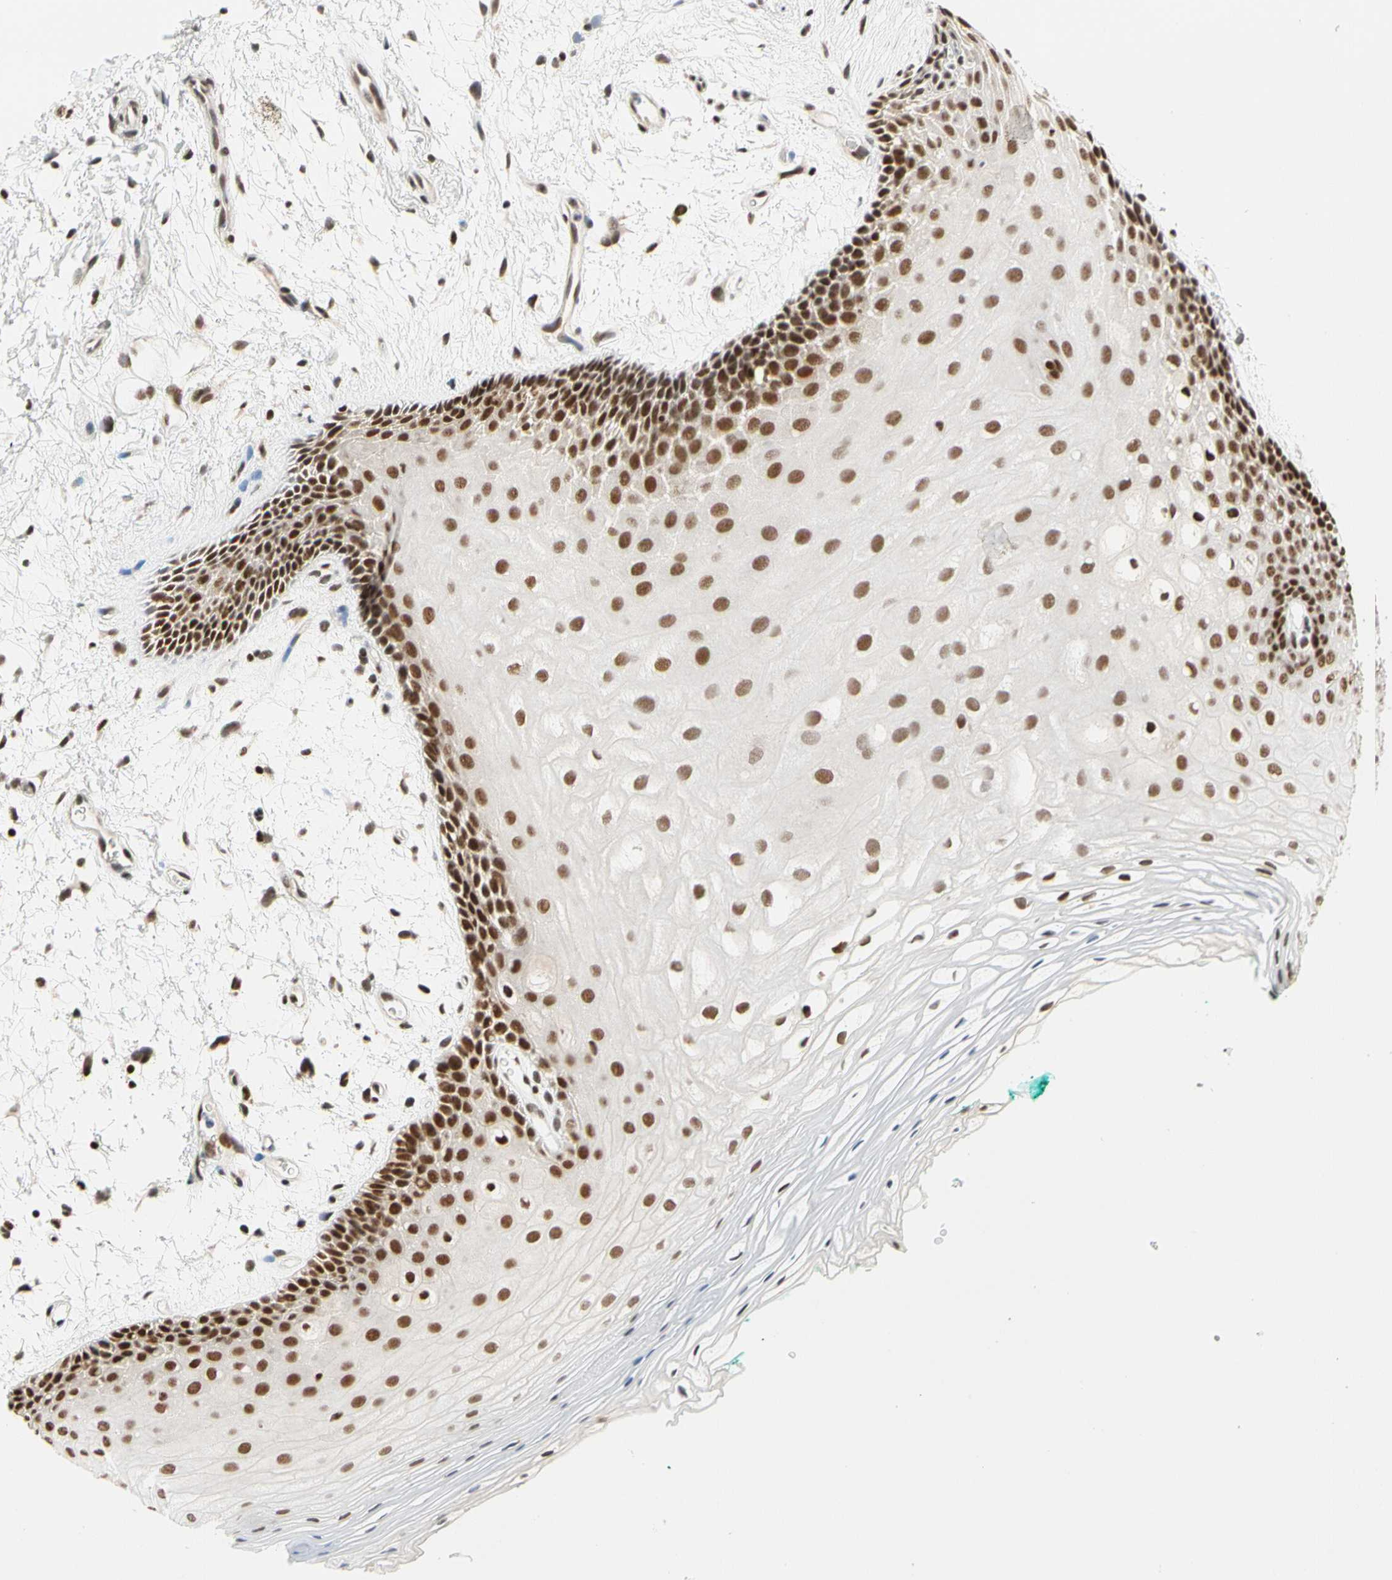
{"staining": {"intensity": "strong", "quantity": ">75%", "location": "nuclear"}, "tissue": "oral mucosa", "cell_type": "Squamous epithelial cells", "image_type": "normal", "snomed": [{"axis": "morphology", "description": "Normal tissue, NOS"}, {"axis": "topography", "description": "Skeletal muscle"}, {"axis": "topography", "description": "Oral tissue"}, {"axis": "topography", "description": "Peripheral nerve tissue"}], "caption": "Immunohistochemistry (DAB) staining of unremarkable human oral mucosa demonstrates strong nuclear protein expression in approximately >75% of squamous epithelial cells.", "gene": "ZSCAN16", "patient": {"sex": "female", "age": 84}}